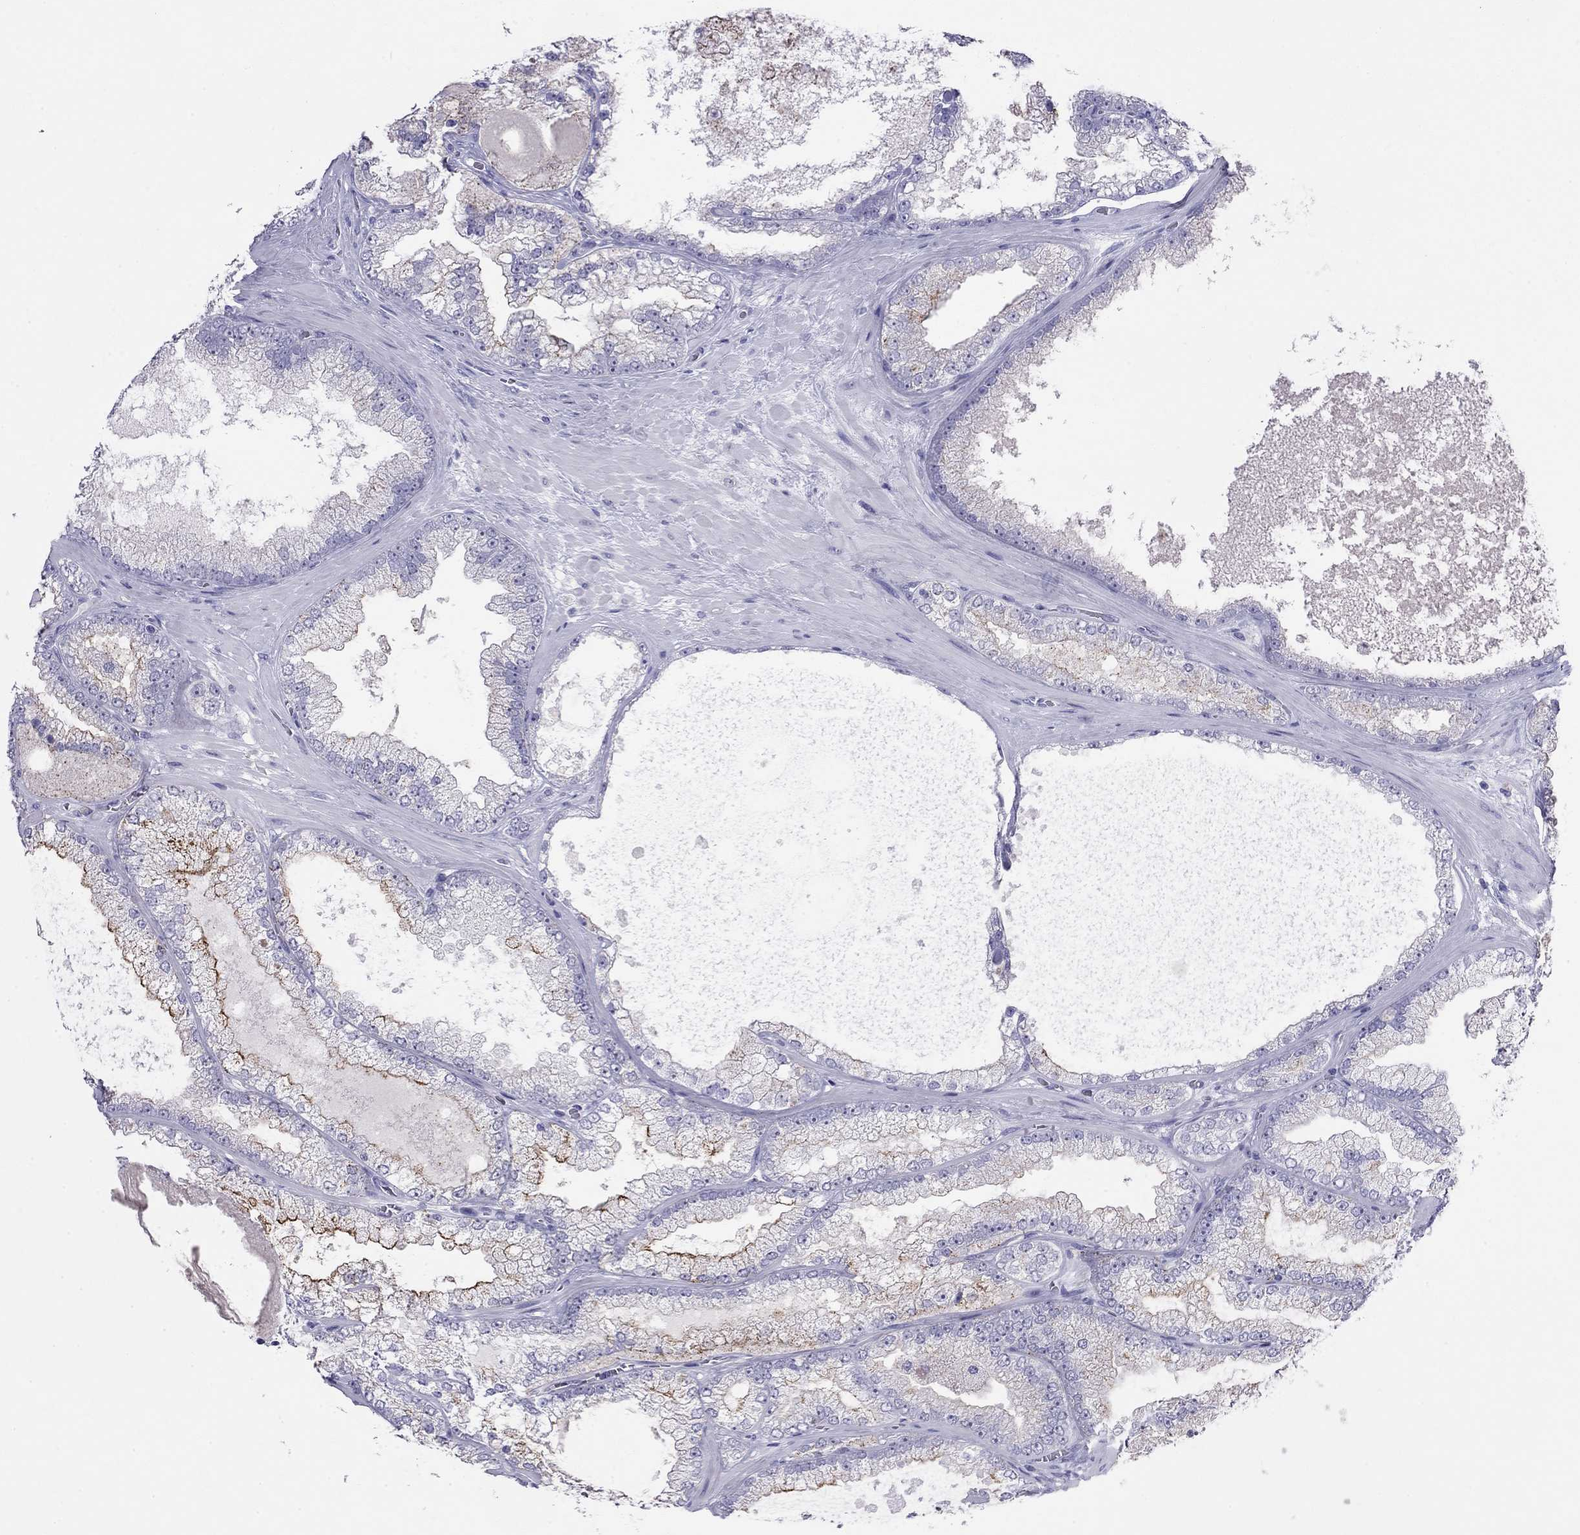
{"staining": {"intensity": "strong", "quantity": "<25%", "location": "cytoplasmic/membranous"}, "tissue": "prostate cancer", "cell_type": "Tumor cells", "image_type": "cancer", "snomed": [{"axis": "morphology", "description": "Adenocarcinoma, Low grade"}, {"axis": "topography", "description": "Prostate"}], "caption": "A brown stain shows strong cytoplasmic/membranous staining of a protein in human prostate cancer (low-grade adenocarcinoma) tumor cells.", "gene": "ODF4", "patient": {"sex": "male", "age": 57}}